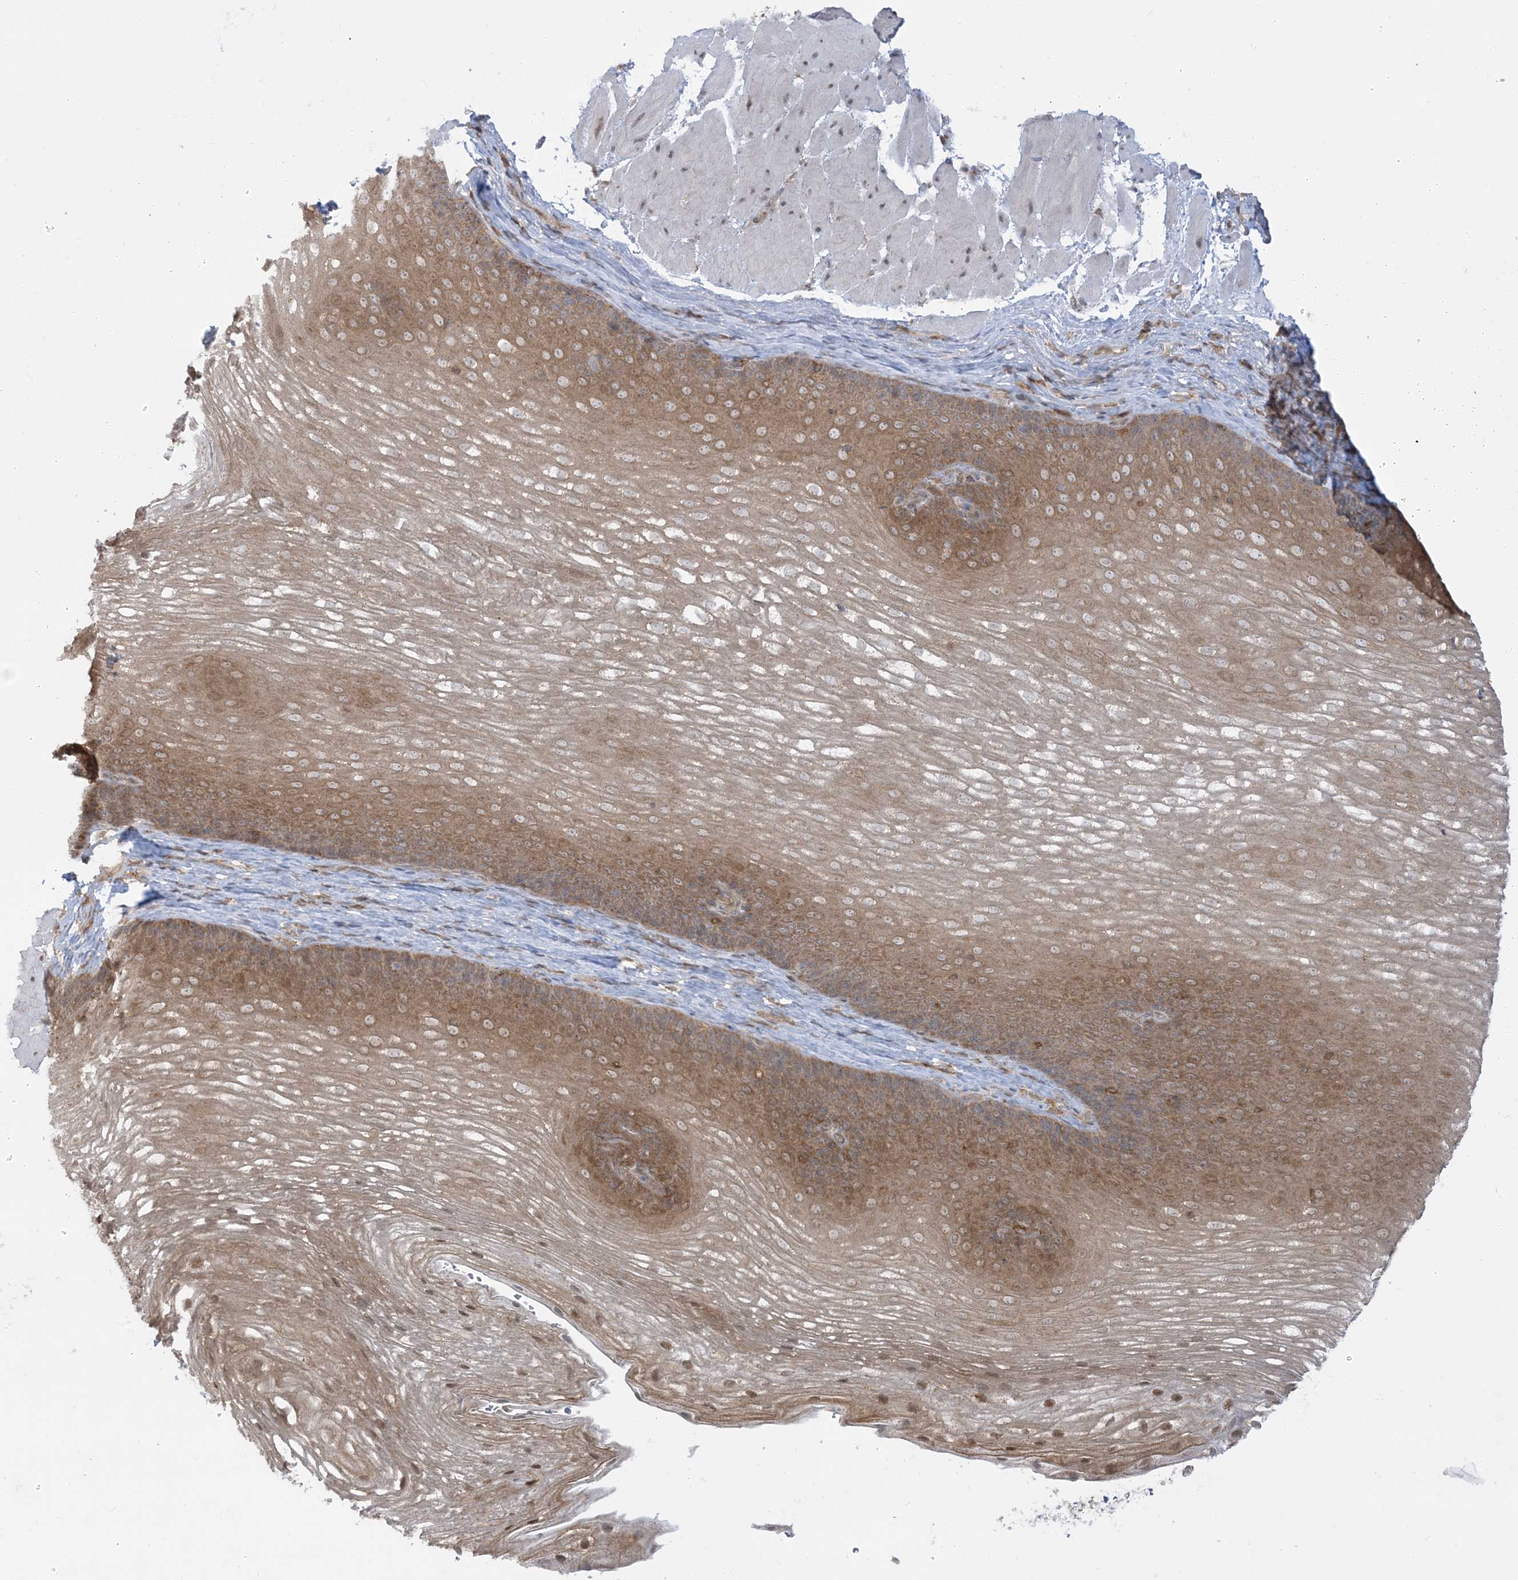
{"staining": {"intensity": "moderate", "quantity": ">75%", "location": "cytoplasmic/membranous,nuclear"}, "tissue": "esophagus", "cell_type": "Squamous epithelial cells", "image_type": "normal", "snomed": [{"axis": "morphology", "description": "Normal tissue, NOS"}, {"axis": "topography", "description": "Esophagus"}], "caption": "Approximately >75% of squamous epithelial cells in benign human esophagus show moderate cytoplasmic/membranous,nuclear protein positivity as visualized by brown immunohistochemical staining.", "gene": "CASP4", "patient": {"sex": "female", "age": 66}}